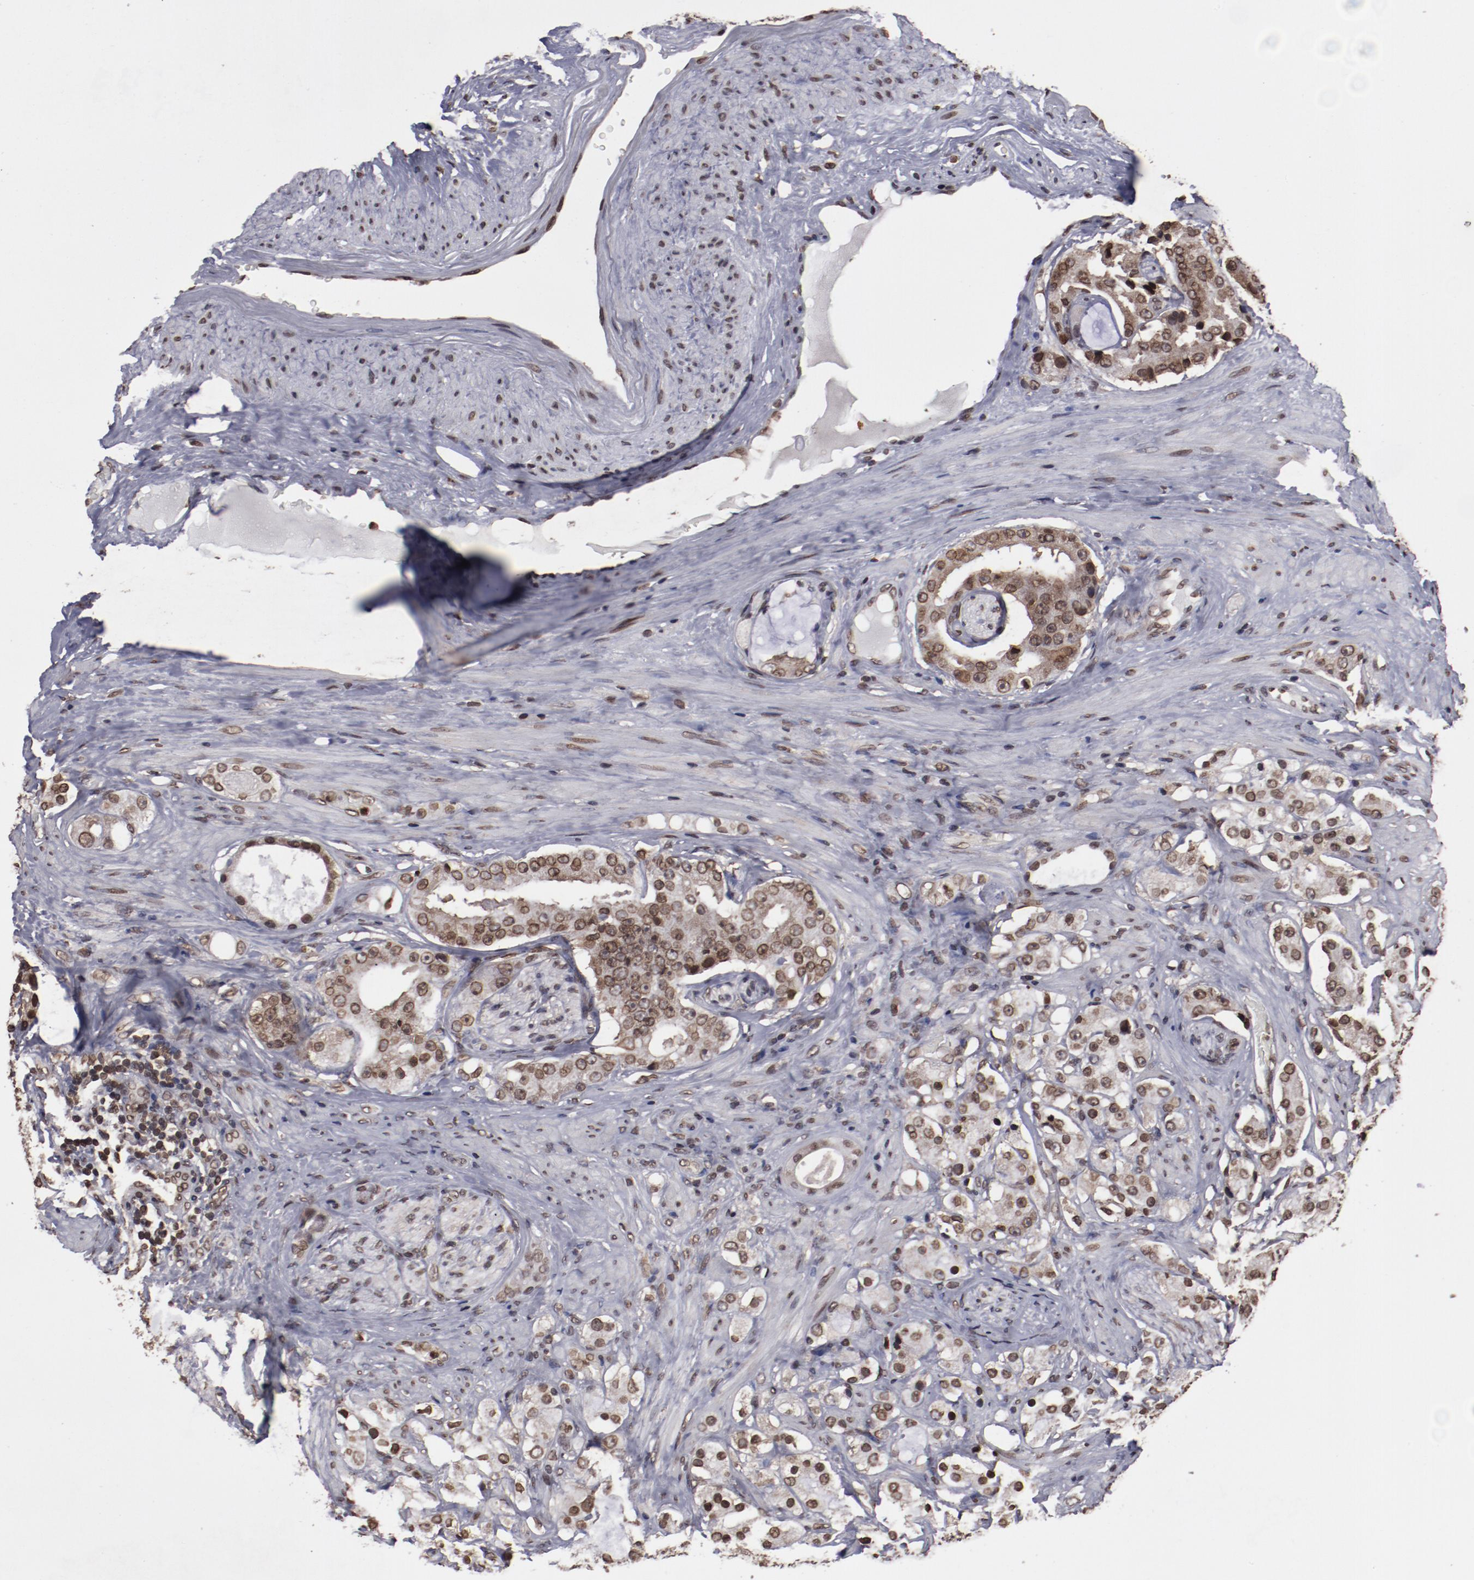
{"staining": {"intensity": "moderate", "quantity": ">75%", "location": "cytoplasmic/membranous,nuclear"}, "tissue": "prostate cancer", "cell_type": "Tumor cells", "image_type": "cancer", "snomed": [{"axis": "morphology", "description": "Adenocarcinoma, High grade"}, {"axis": "topography", "description": "Prostate"}], "caption": "Immunohistochemistry image of human prostate cancer stained for a protein (brown), which demonstrates medium levels of moderate cytoplasmic/membranous and nuclear expression in about >75% of tumor cells.", "gene": "AKT1", "patient": {"sex": "male", "age": 68}}